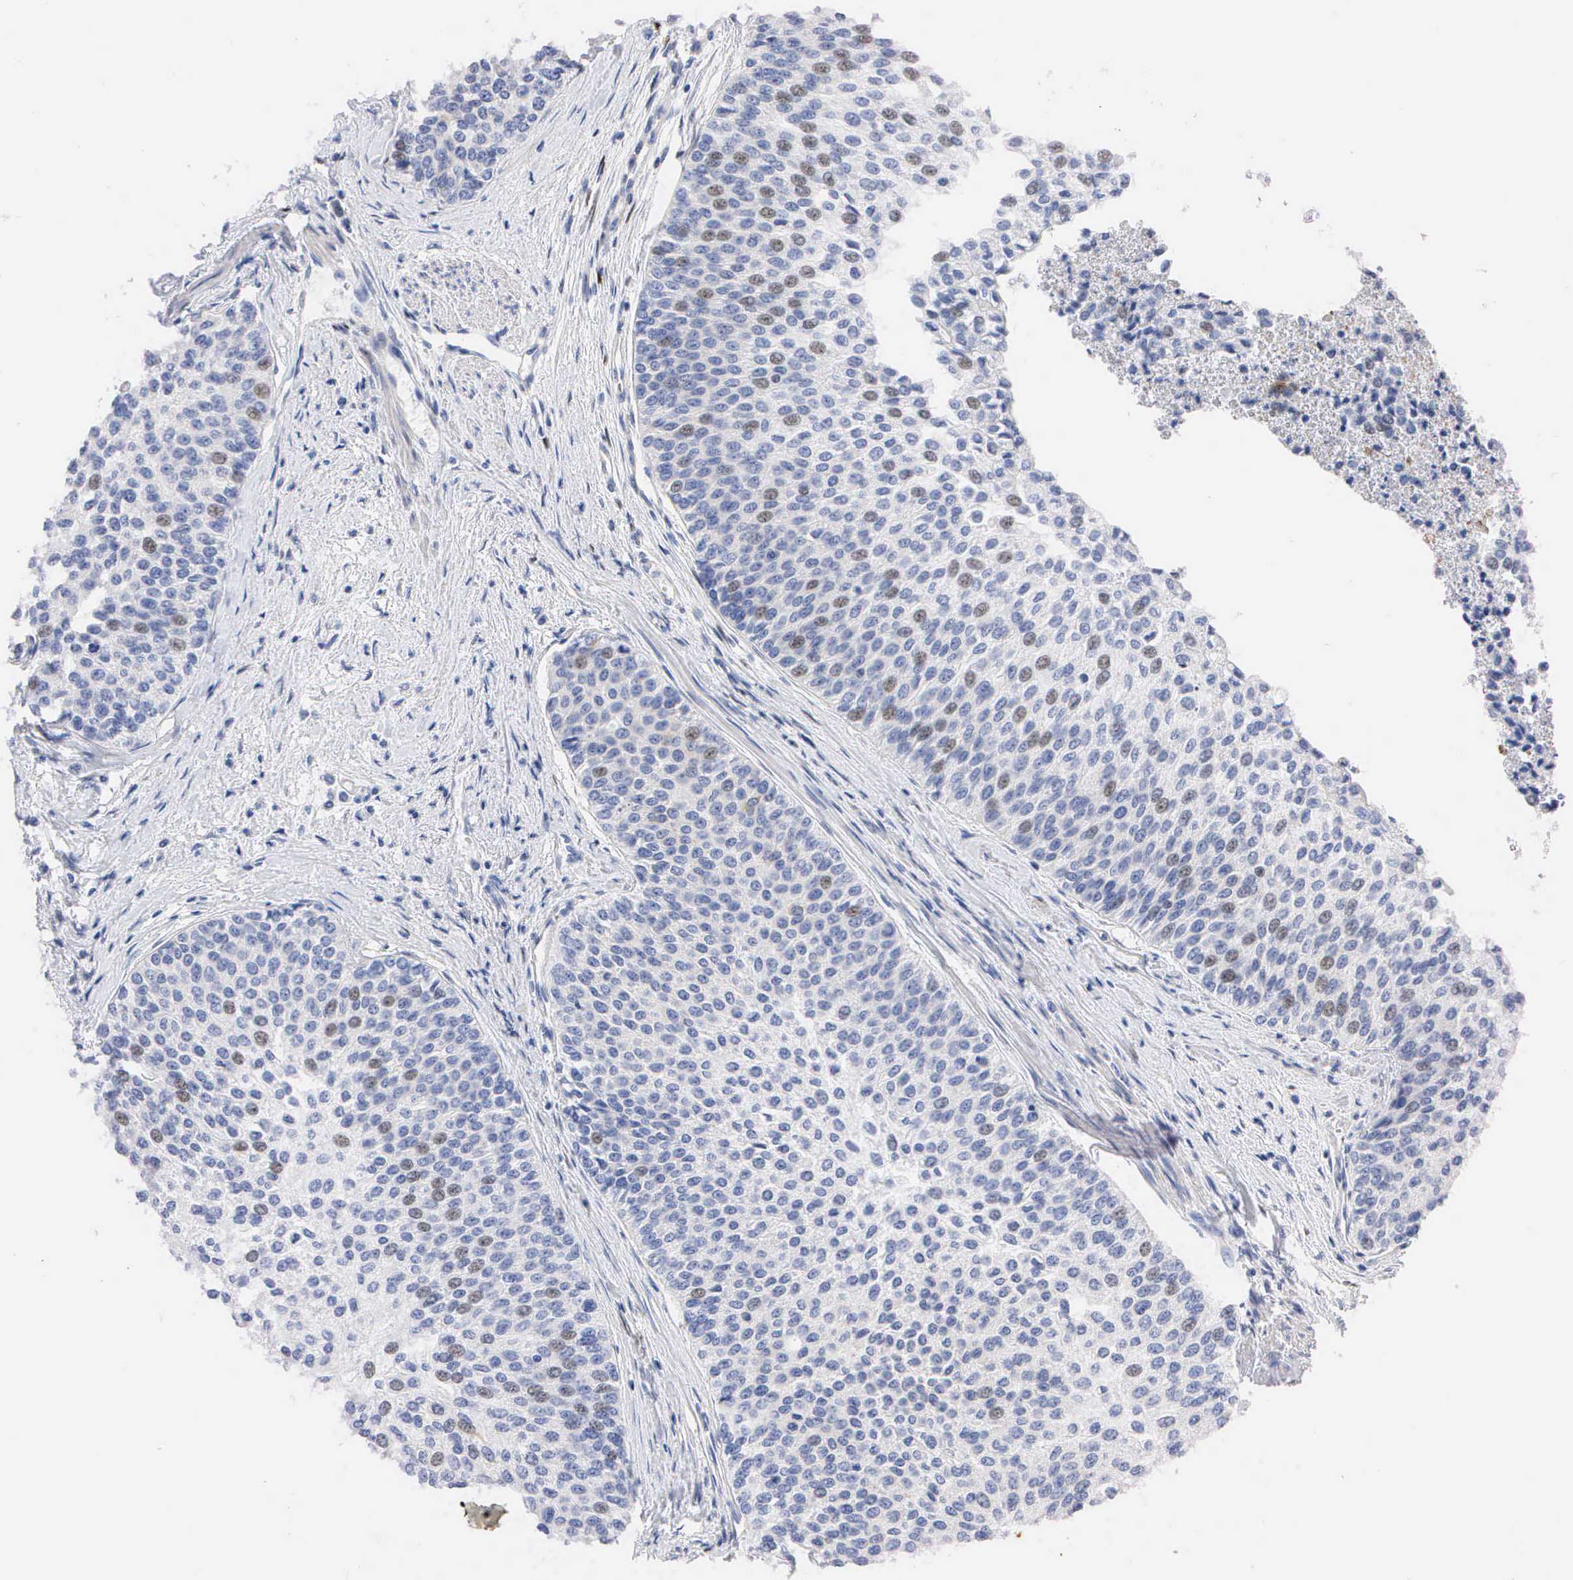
{"staining": {"intensity": "weak", "quantity": "25%-75%", "location": "nuclear"}, "tissue": "urothelial cancer", "cell_type": "Tumor cells", "image_type": "cancer", "snomed": [{"axis": "morphology", "description": "Urothelial carcinoma, Low grade"}, {"axis": "topography", "description": "Urinary bladder"}], "caption": "Low-grade urothelial carcinoma tissue displays weak nuclear expression in approximately 25%-75% of tumor cells, visualized by immunohistochemistry.", "gene": "PGR", "patient": {"sex": "female", "age": 73}}